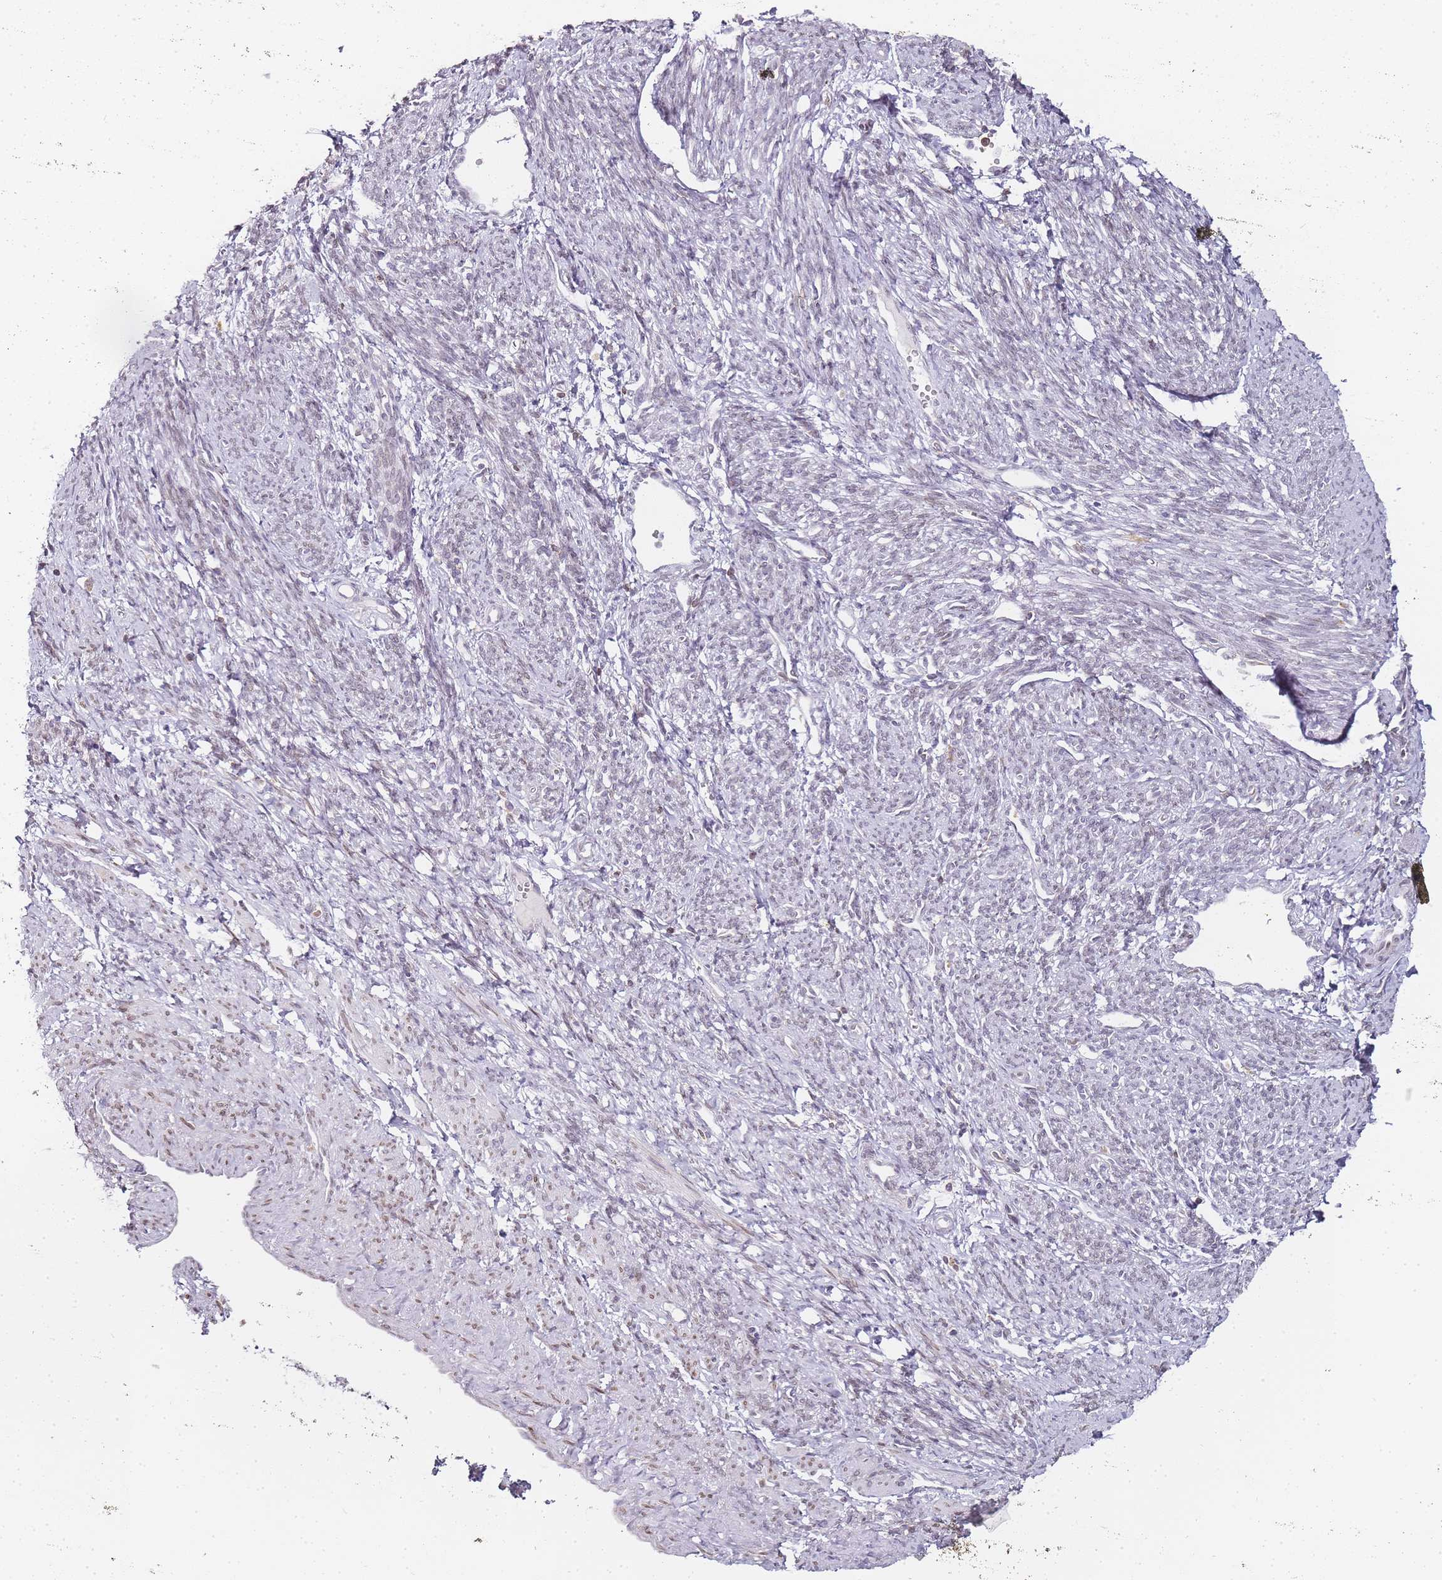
{"staining": {"intensity": "weak", "quantity": "25%-75%", "location": "nuclear"}, "tissue": "smooth muscle", "cell_type": "Smooth muscle cells", "image_type": "normal", "snomed": [{"axis": "morphology", "description": "Normal tissue, NOS"}, {"axis": "topography", "description": "Smooth muscle"}, {"axis": "topography", "description": "Uterus"}], "caption": "Immunohistochemical staining of normal human smooth muscle exhibits 25%-75% levels of weak nuclear protein expression in approximately 25%-75% of smooth muscle cells.", "gene": "JAKMIP1", "patient": {"sex": "female", "age": 59}}